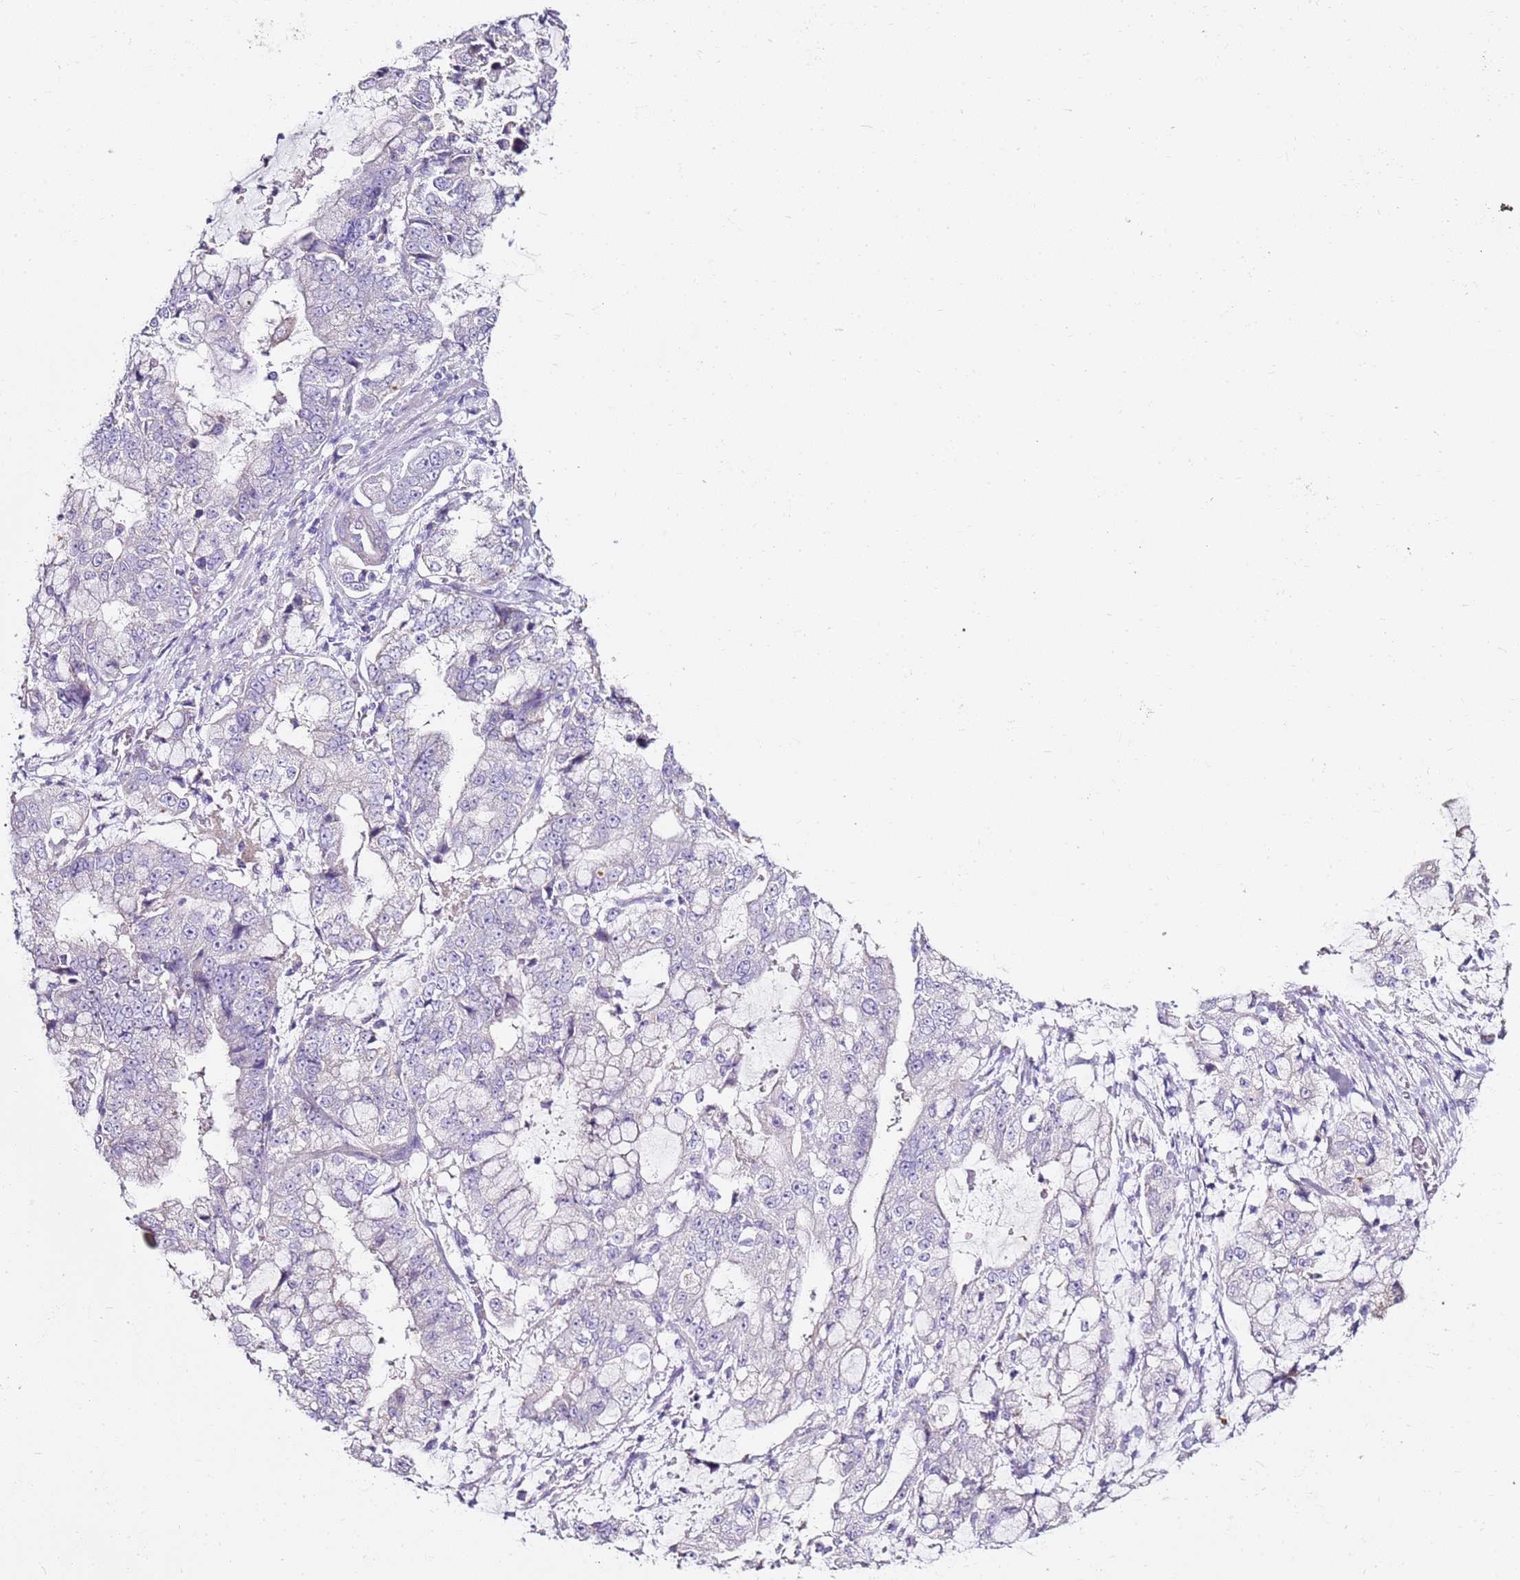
{"staining": {"intensity": "negative", "quantity": "none", "location": "none"}, "tissue": "stomach cancer", "cell_type": "Tumor cells", "image_type": "cancer", "snomed": [{"axis": "morphology", "description": "Adenocarcinoma, NOS"}, {"axis": "topography", "description": "Stomach"}], "caption": "Immunohistochemical staining of human stomach cancer (adenocarcinoma) shows no significant expression in tumor cells. (DAB immunohistochemistry (IHC), high magnification).", "gene": "MYBPC3", "patient": {"sex": "male", "age": 76}}